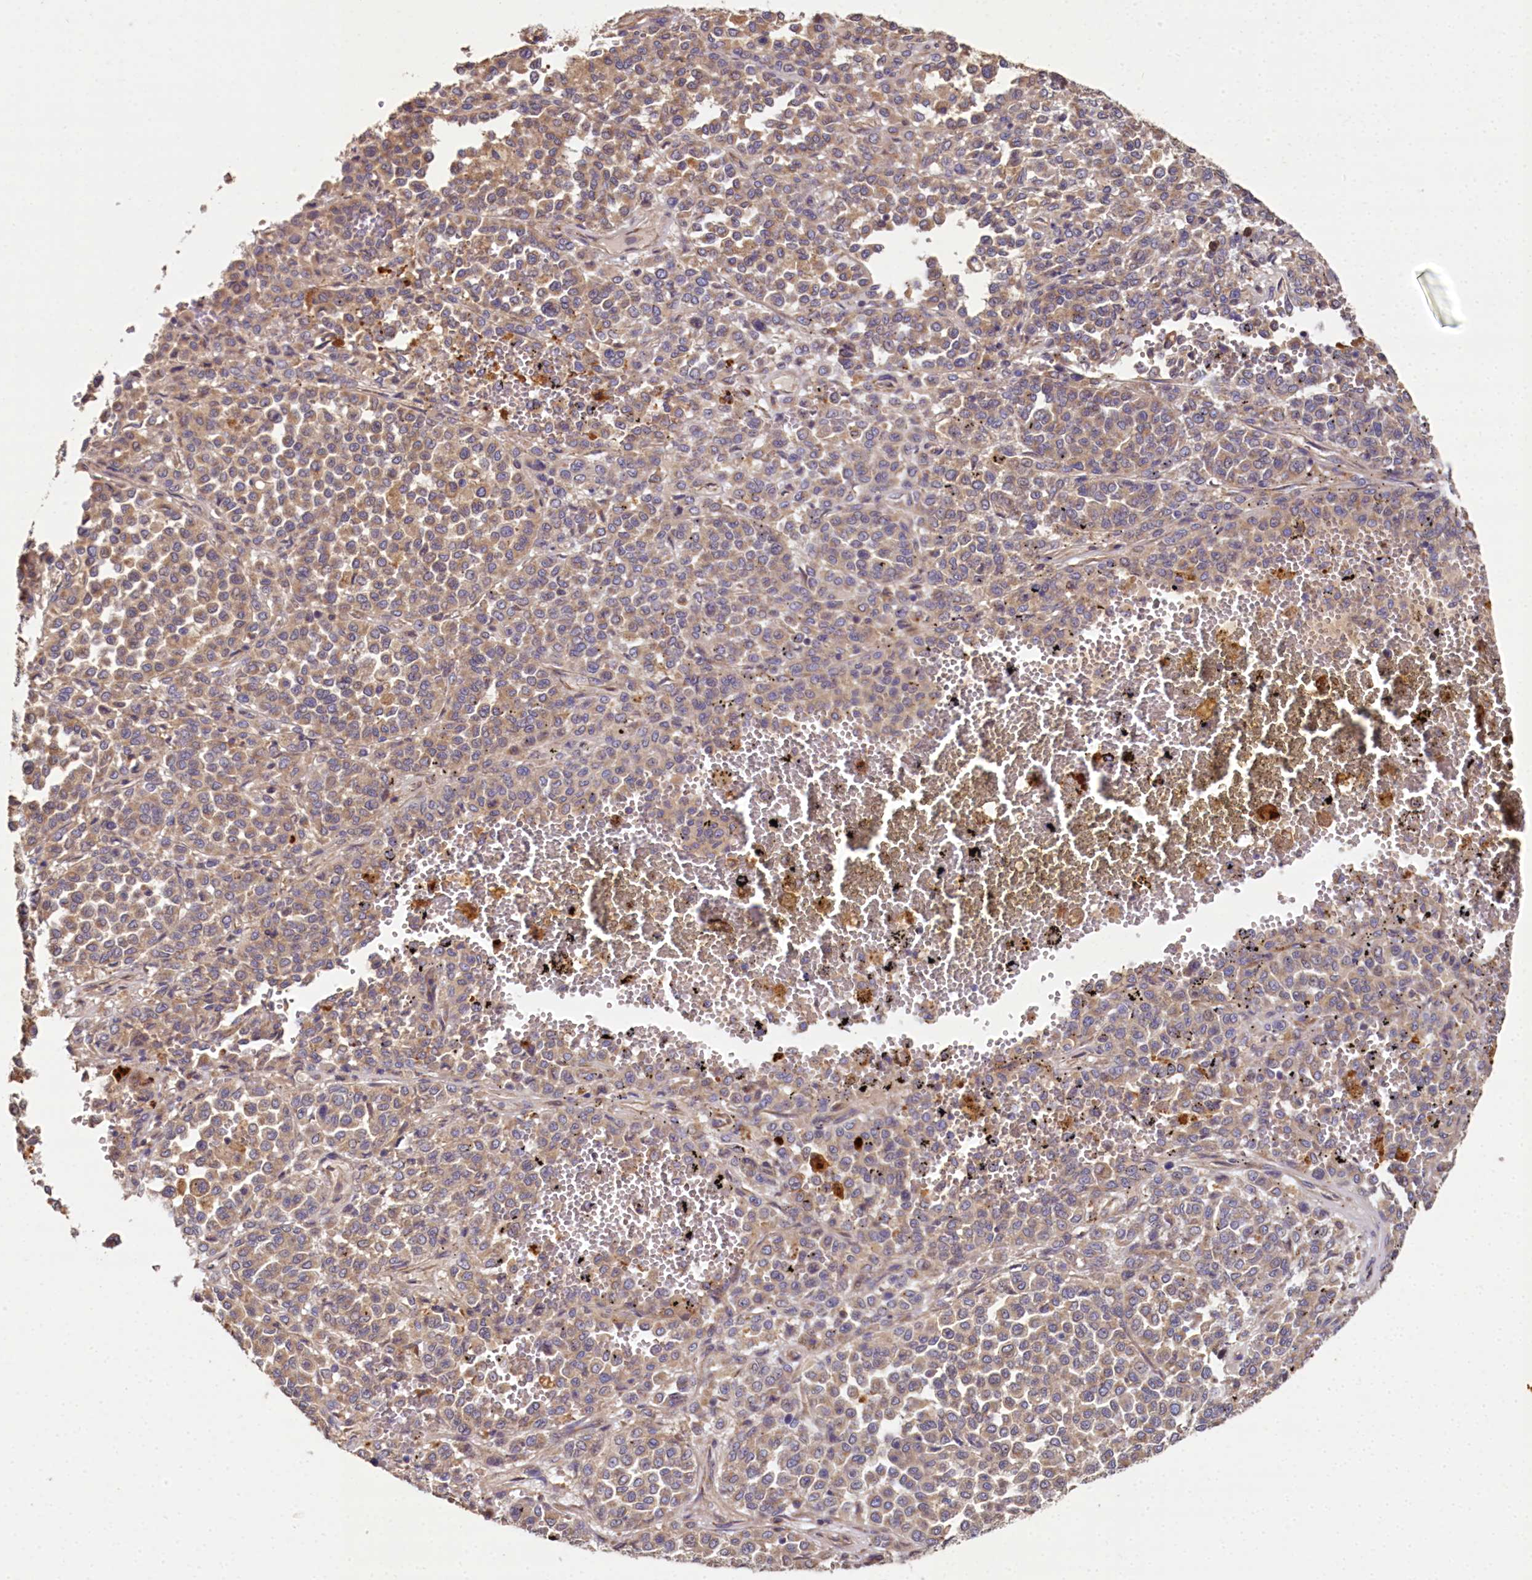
{"staining": {"intensity": "moderate", "quantity": ">75%", "location": "cytoplasmic/membranous"}, "tissue": "melanoma", "cell_type": "Tumor cells", "image_type": "cancer", "snomed": [{"axis": "morphology", "description": "Malignant melanoma, Metastatic site"}, {"axis": "topography", "description": "Pancreas"}], "caption": "High-magnification brightfield microscopy of malignant melanoma (metastatic site) stained with DAB (brown) and counterstained with hematoxylin (blue). tumor cells exhibit moderate cytoplasmic/membranous positivity is seen in approximately>75% of cells.", "gene": "SPRYD3", "patient": {"sex": "female", "age": 30}}